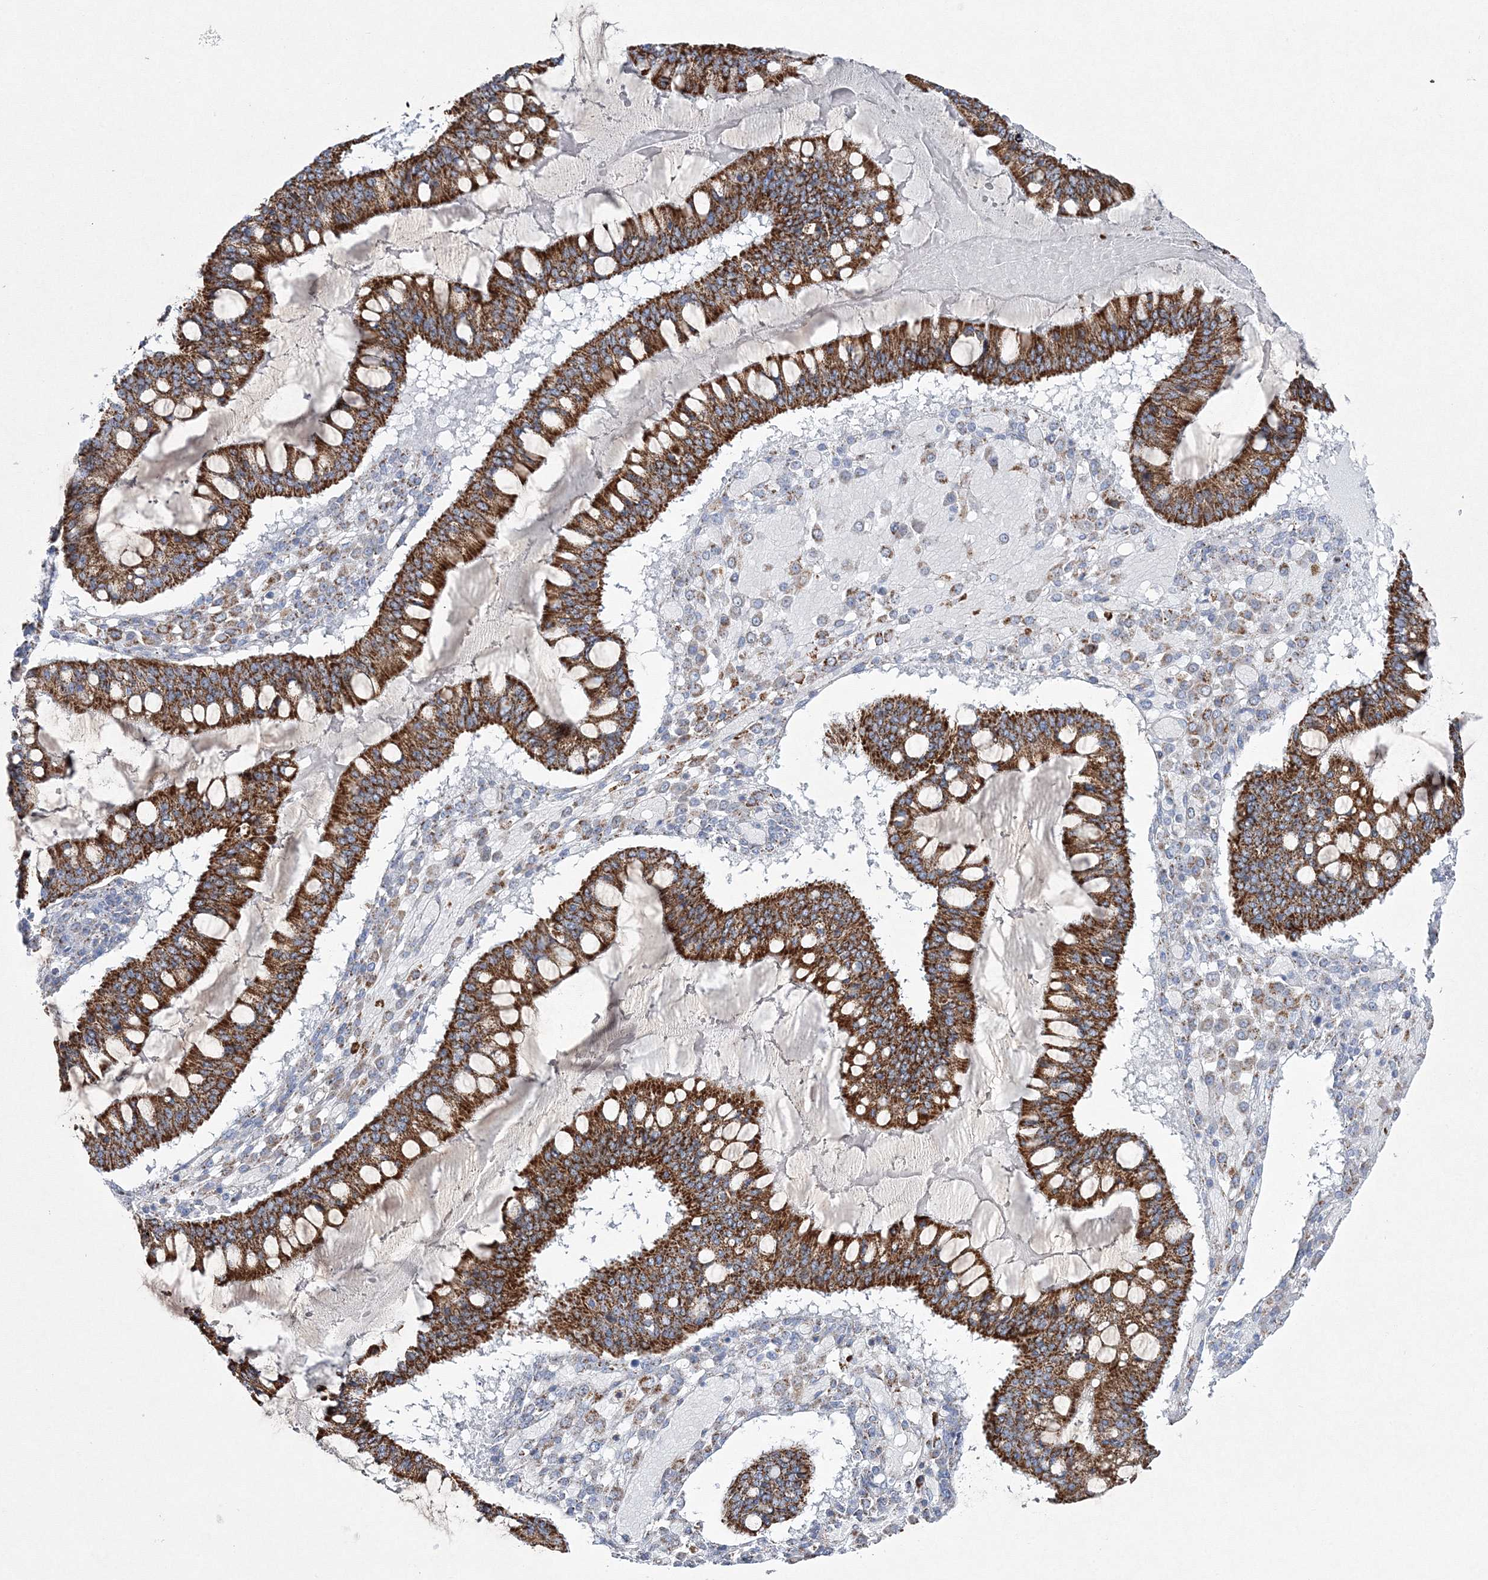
{"staining": {"intensity": "strong", "quantity": ">75%", "location": "cytoplasmic/membranous"}, "tissue": "ovarian cancer", "cell_type": "Tumor cells", "image_type": "cancer", "snomed": [{"axis": "morphology", "description": "Cystadenocarcinoma, mucinous, NOS"}, {"axis": "topography", "description": "Ovary"}], "caption": "This micrograph demonstrates immunohistochemistry staining of human ovarian cancer (mucinous cystadenocarcinoma), with high strong cytoplasmic/membranous expression in approximately >75% of tumor cells.", "gene": "HIBCH", "patient": {"sex": "female", "age": 73}}